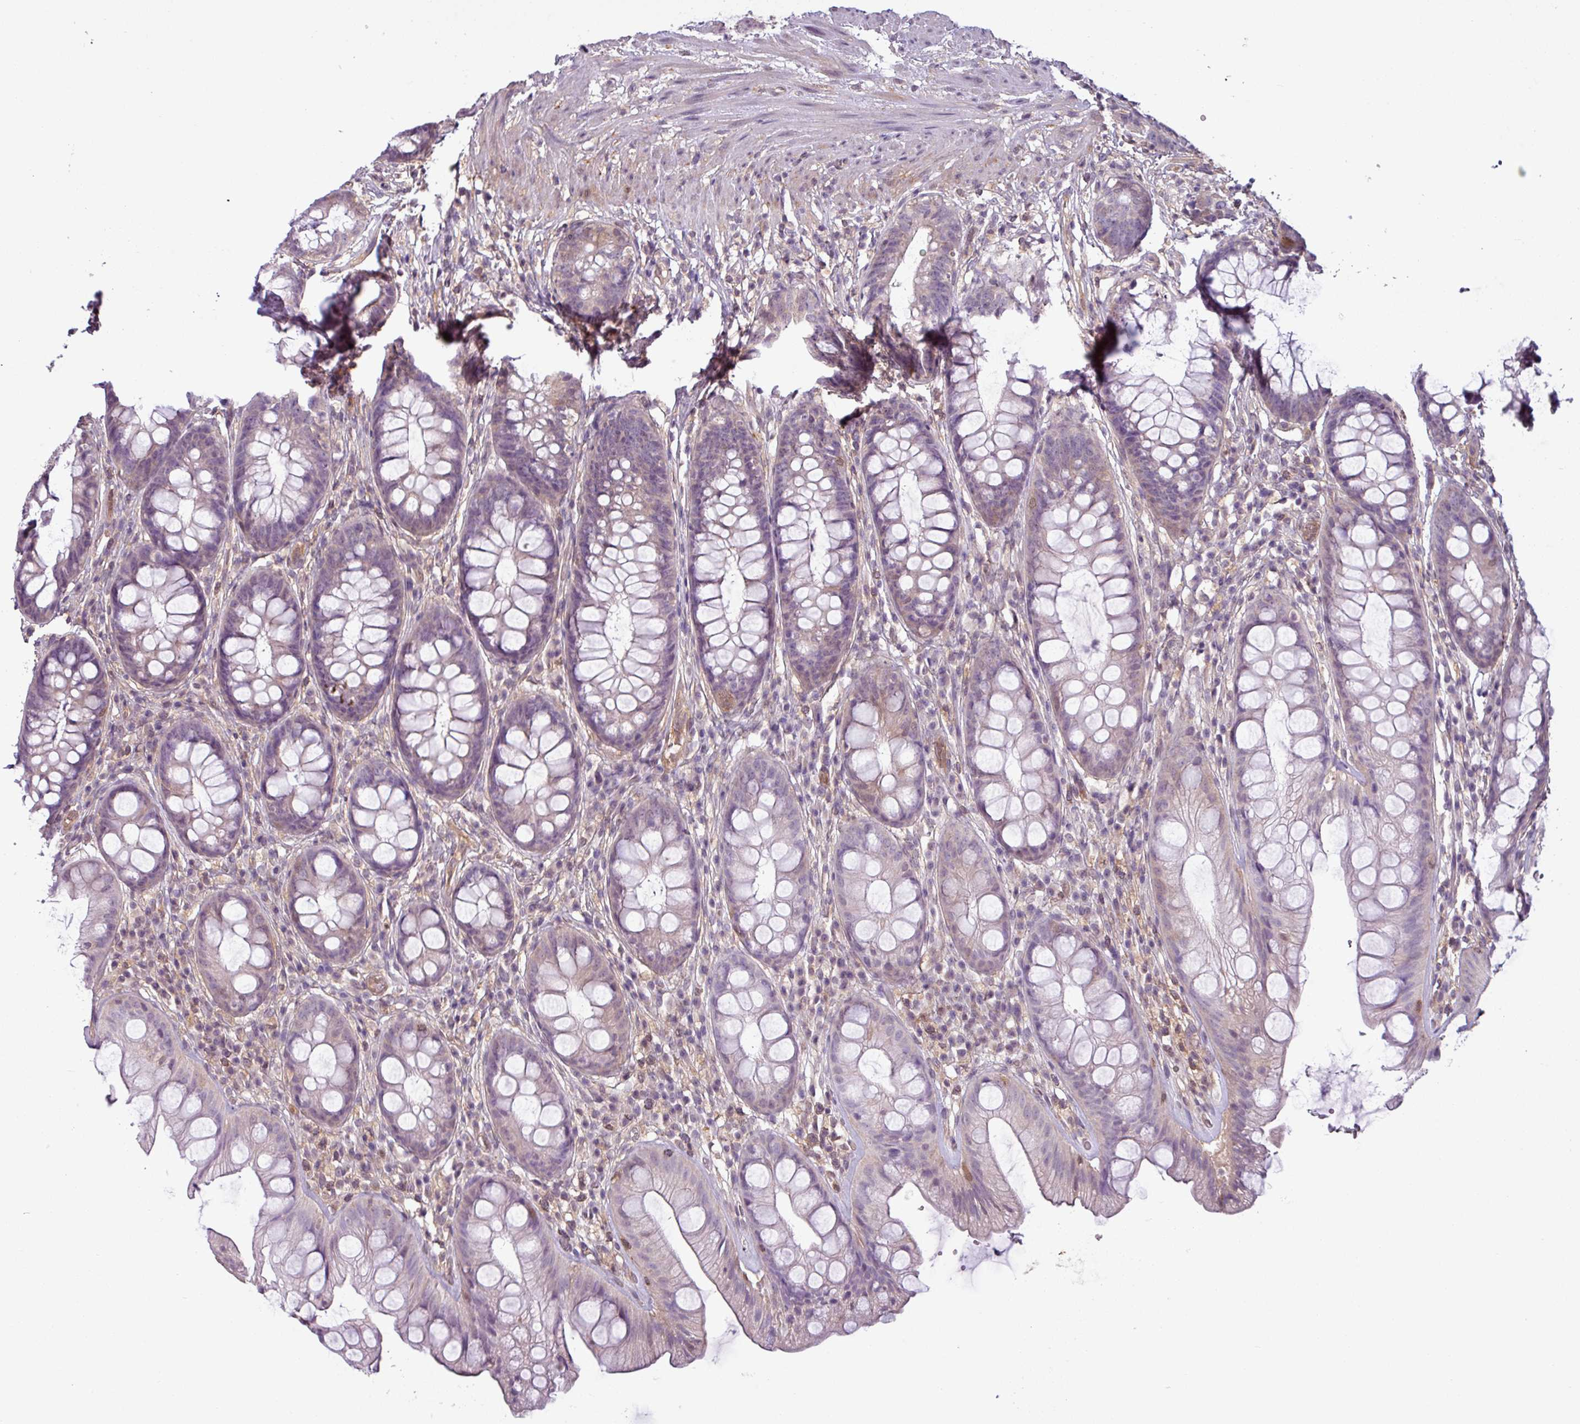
{"staining": {"intensity": "negative", "quantity": "none", "location": "none"}, "tissue": "rectum", "cell_type": "Glandular cells", "image_type": "normal", "snomed": [{"axis": "morphology", "description": "Normal tissue, NOS"}, {"axis": "topography", "description": "Rectum"}], "caption": "Glandular cells are negative for protein expression in normal human rectum. The staining was performed using DAB (3,3'-diaminobenzidine) to visualize the protein expression in brown, while the nuclei were stained in blue with hematoxylin (Magnification: 20x).", "gene": "SH3BGRL", "patient": {"sex": "male", "age": 74}}